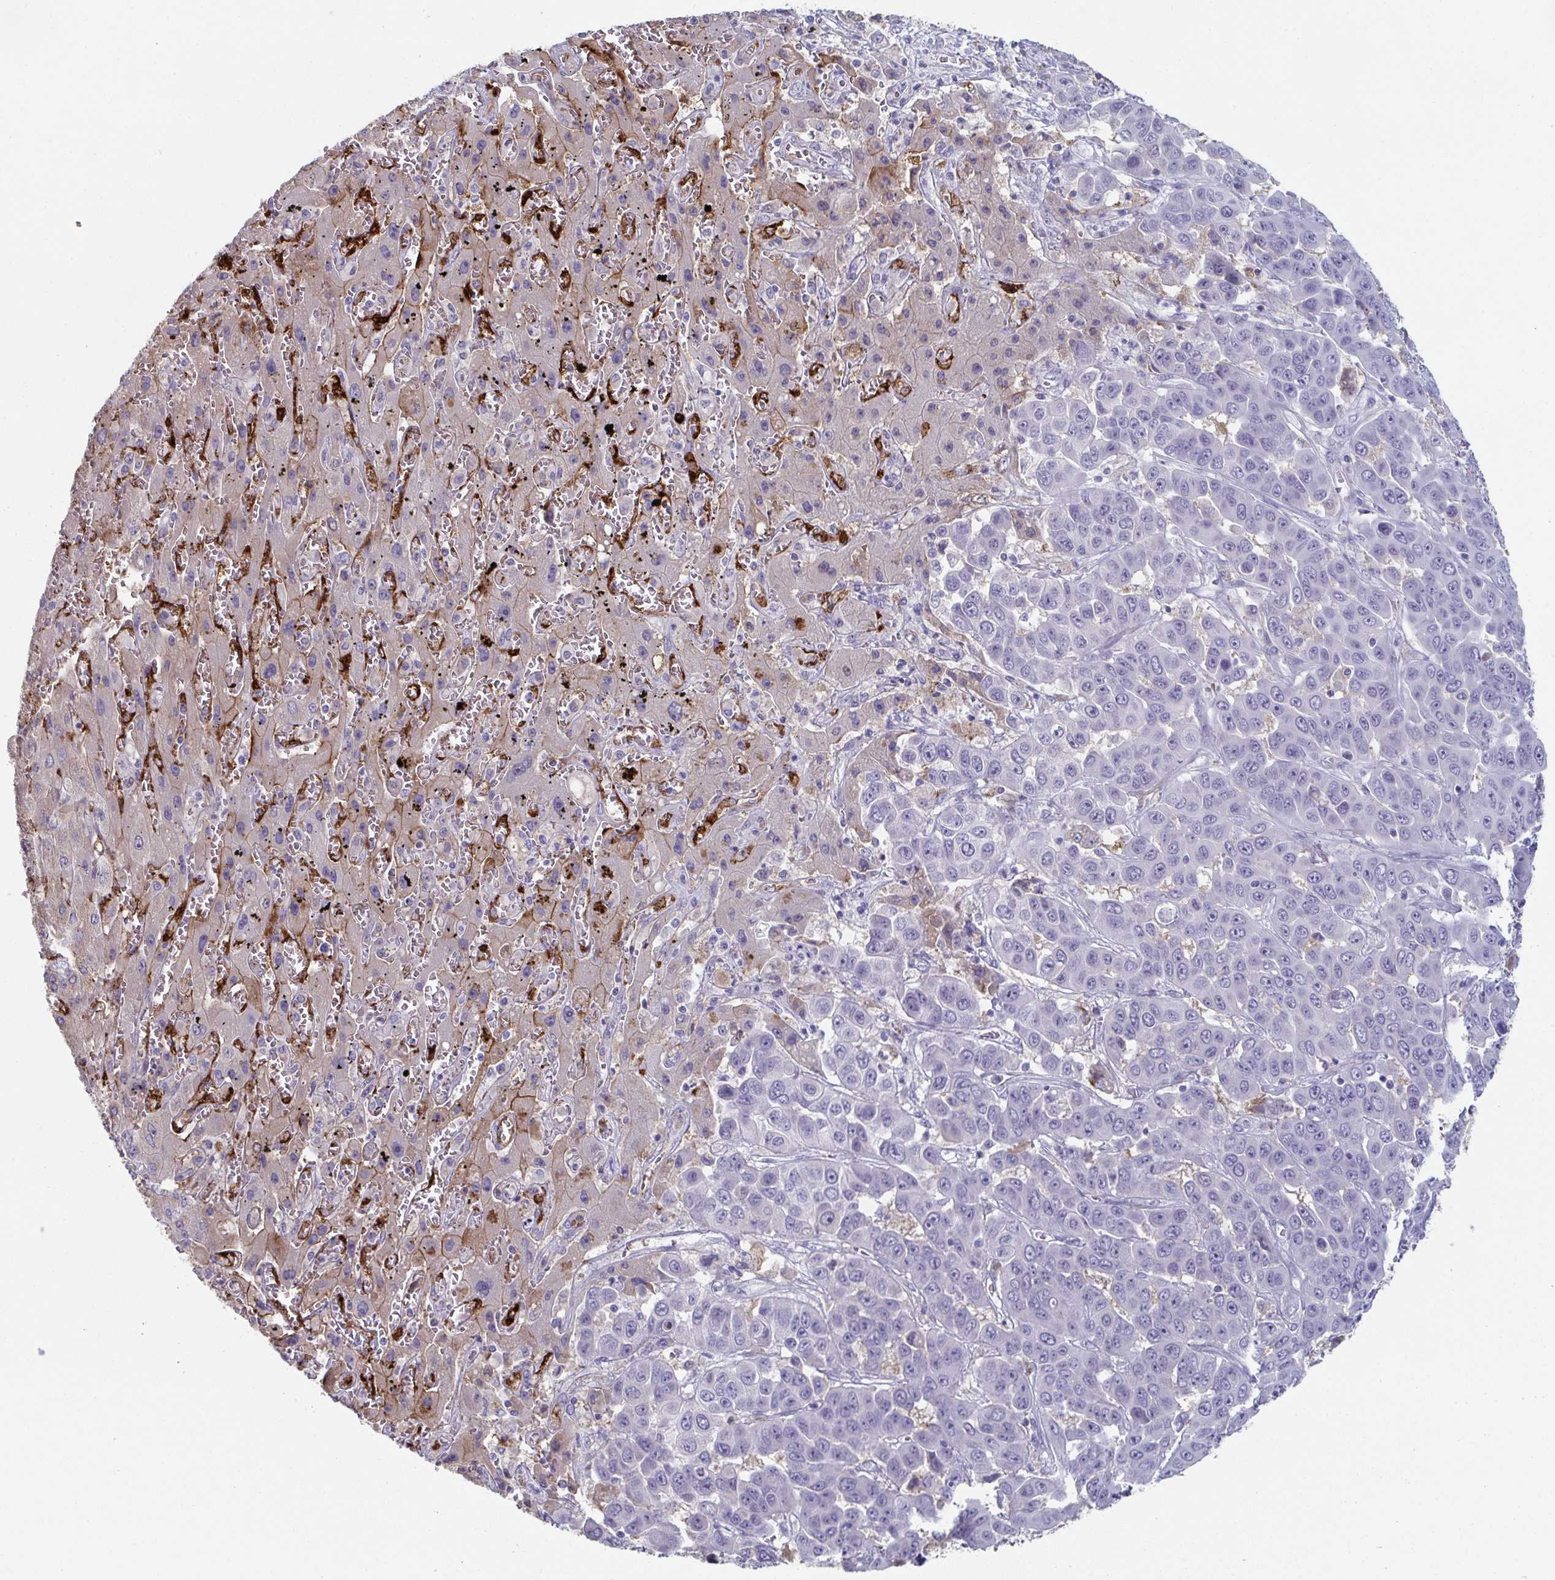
{"staining": {"intensity": "negative", "quantity": "none", "location": "none"}, "tissue": "liver cancer", "cell_type": "Tumor cells", "image_type": "cancer", "snomed": [{"axis": "morphology", "description": "Cholangiocarcinoma"}, {"axis": "topography", "description": "Liver"}], "caption": "IHC micrograph of neoplastic tissue: liver cancer stained with DAB (3,3'-diaminobenzidine) exhibits no significant protein positivity in tumor cells.", "gene": "ADAM21", "patient": {"sex": "female", "age": 52}}